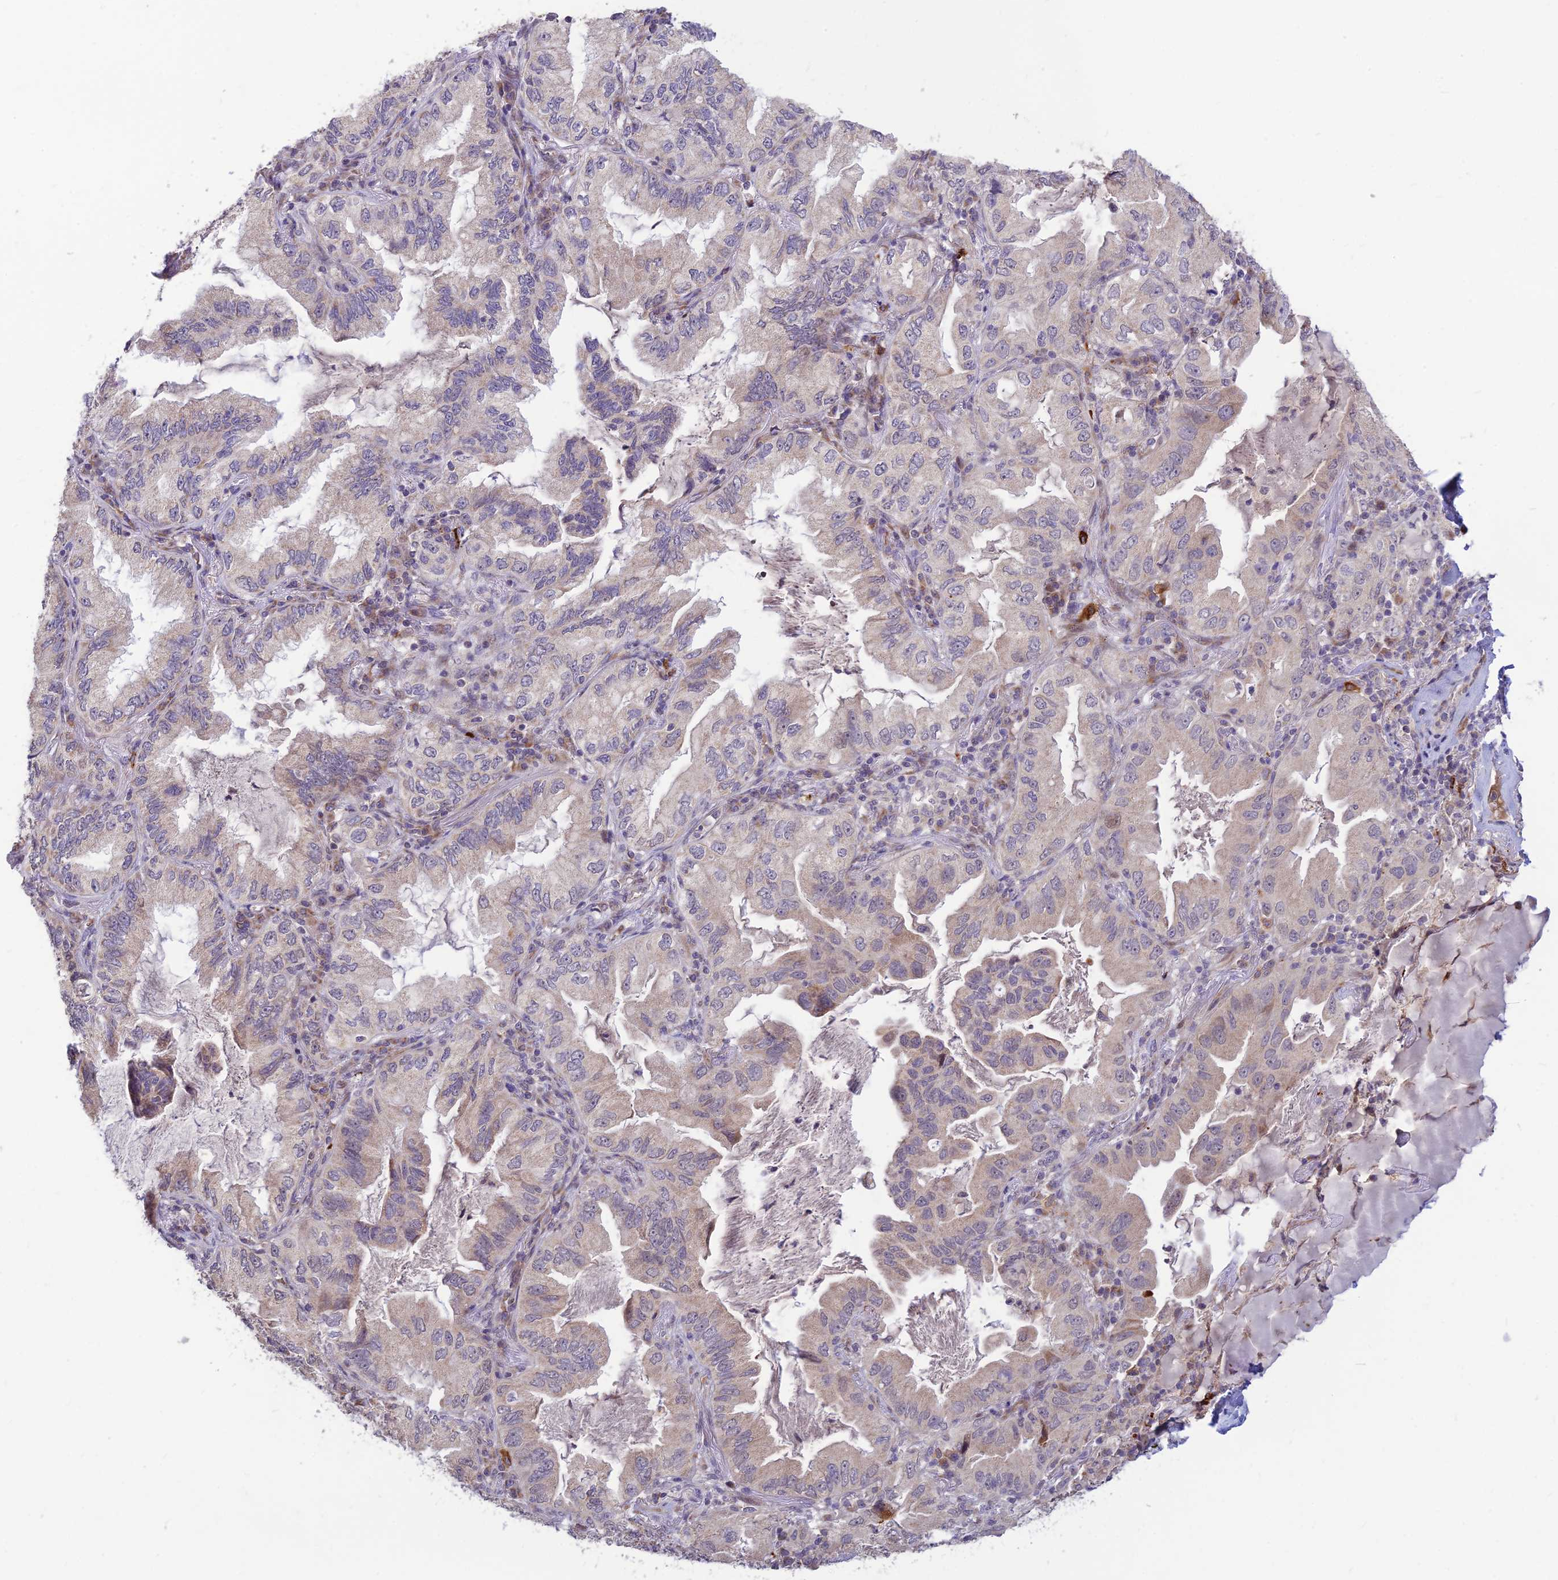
{"staining": {"intensity": "negative", "quantity": "none", "location": "none"}, "tissue": "lung cancer", "cell_type": "Tumor cells", "image_type": "cancer", "snomed": [{"axis": "morphology", "description": "Adenocarcinoma, NOS"}, {"axis": "topography", "description": "Lung"}], "caption": "This is an immunohistochemistry histopathology image of human lung cancer (adenocarcinoma). There is no staining in tumor cells.", "gene": "ASPDH", "patient": {"sex": "female", "age": 69}}